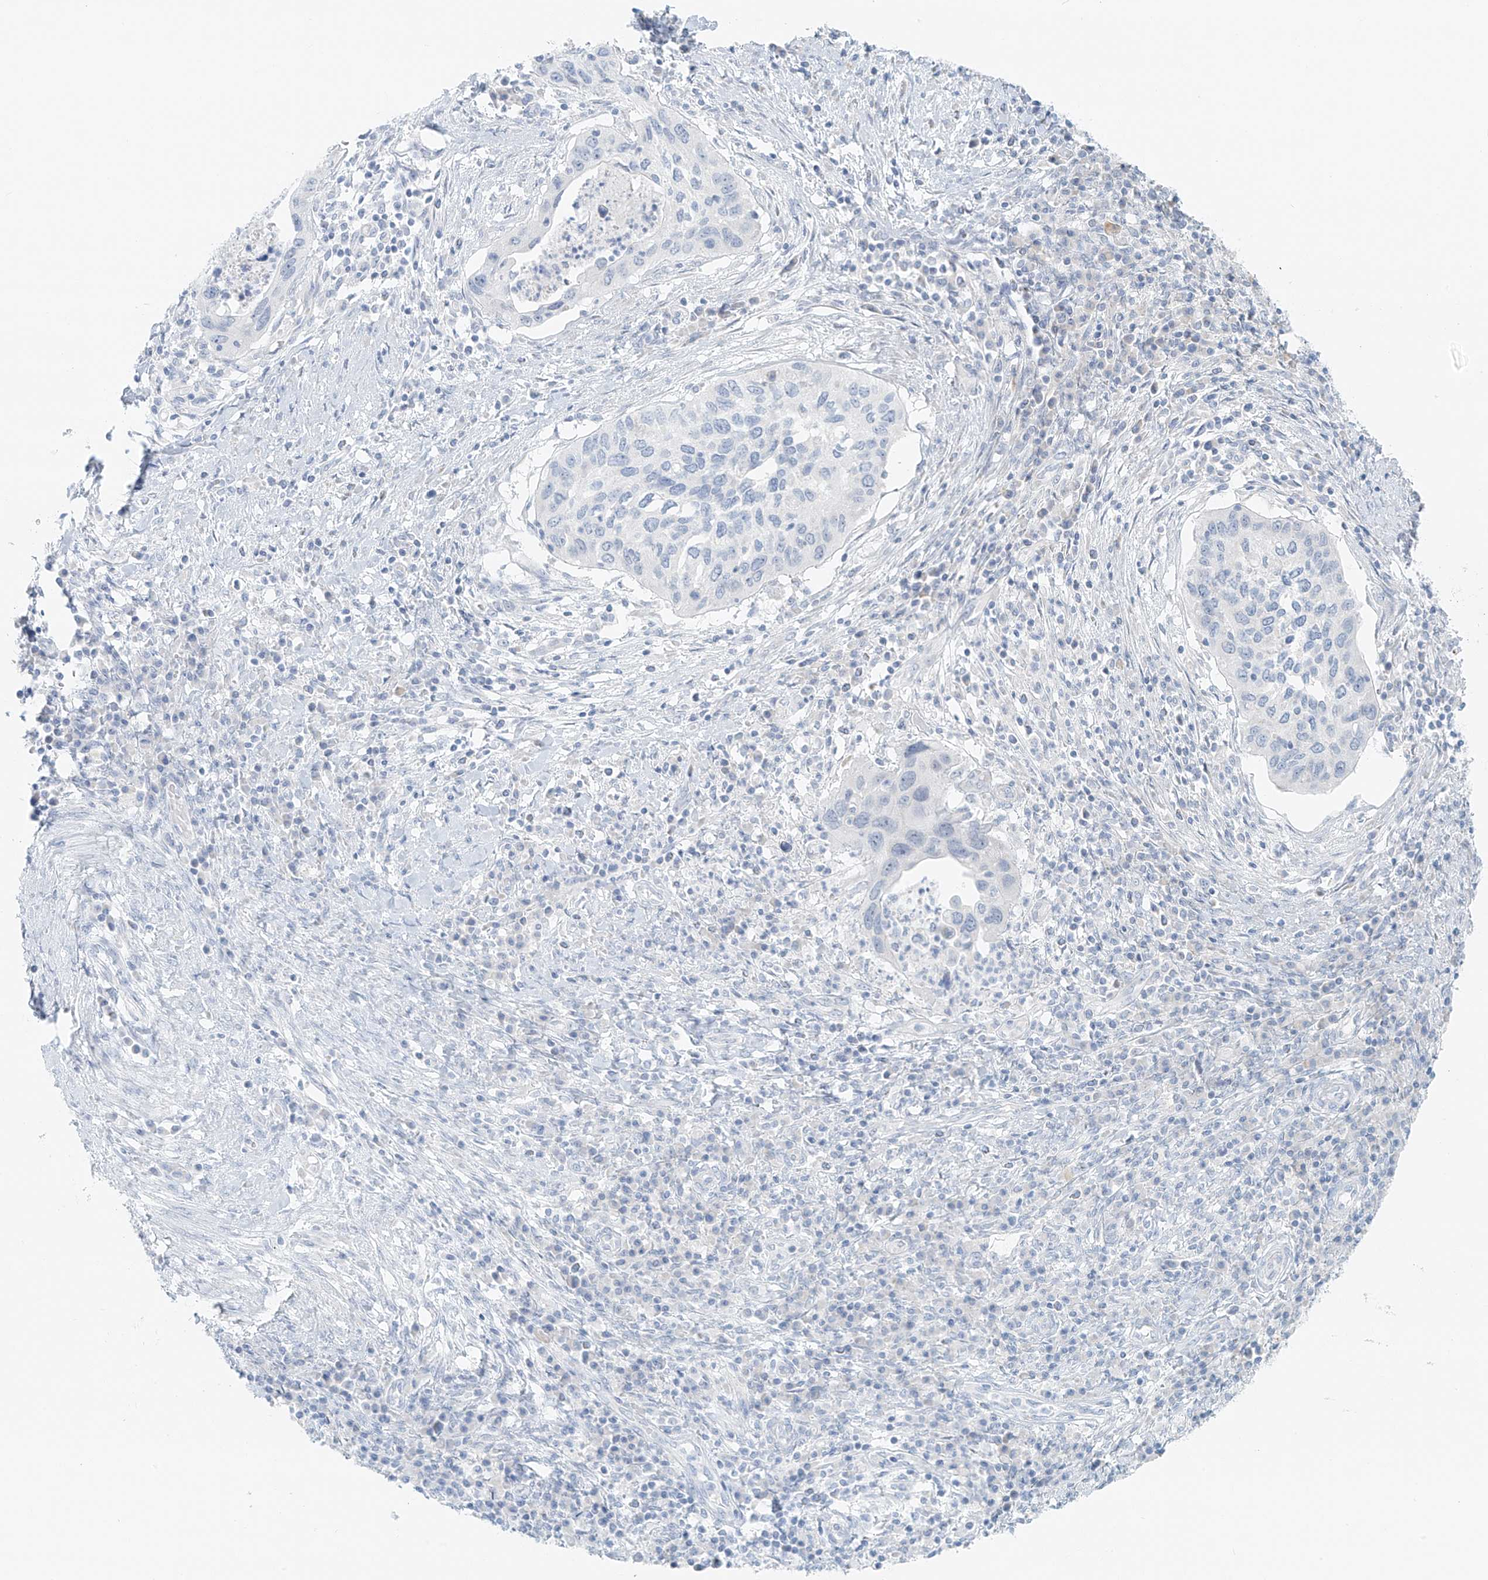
{"staining": {"intensity": "negative", "quantity": "none", "location": "none"}, "tissue": "cervical cancer", "cell_type": "Tumor cells", "image_type": "cancer", "snomed": [{"axis": "morphology", "description": "Squamous cell carcinoma, NOS"}, {"axis": "topography", "description": "Cervix"}], "caption": "Cervical squamous cell carcinoma stained for a protein using IHC shows no positivity tumor cells.", "gene": "UST", "patient": {"sex": "female", "age": 38}}